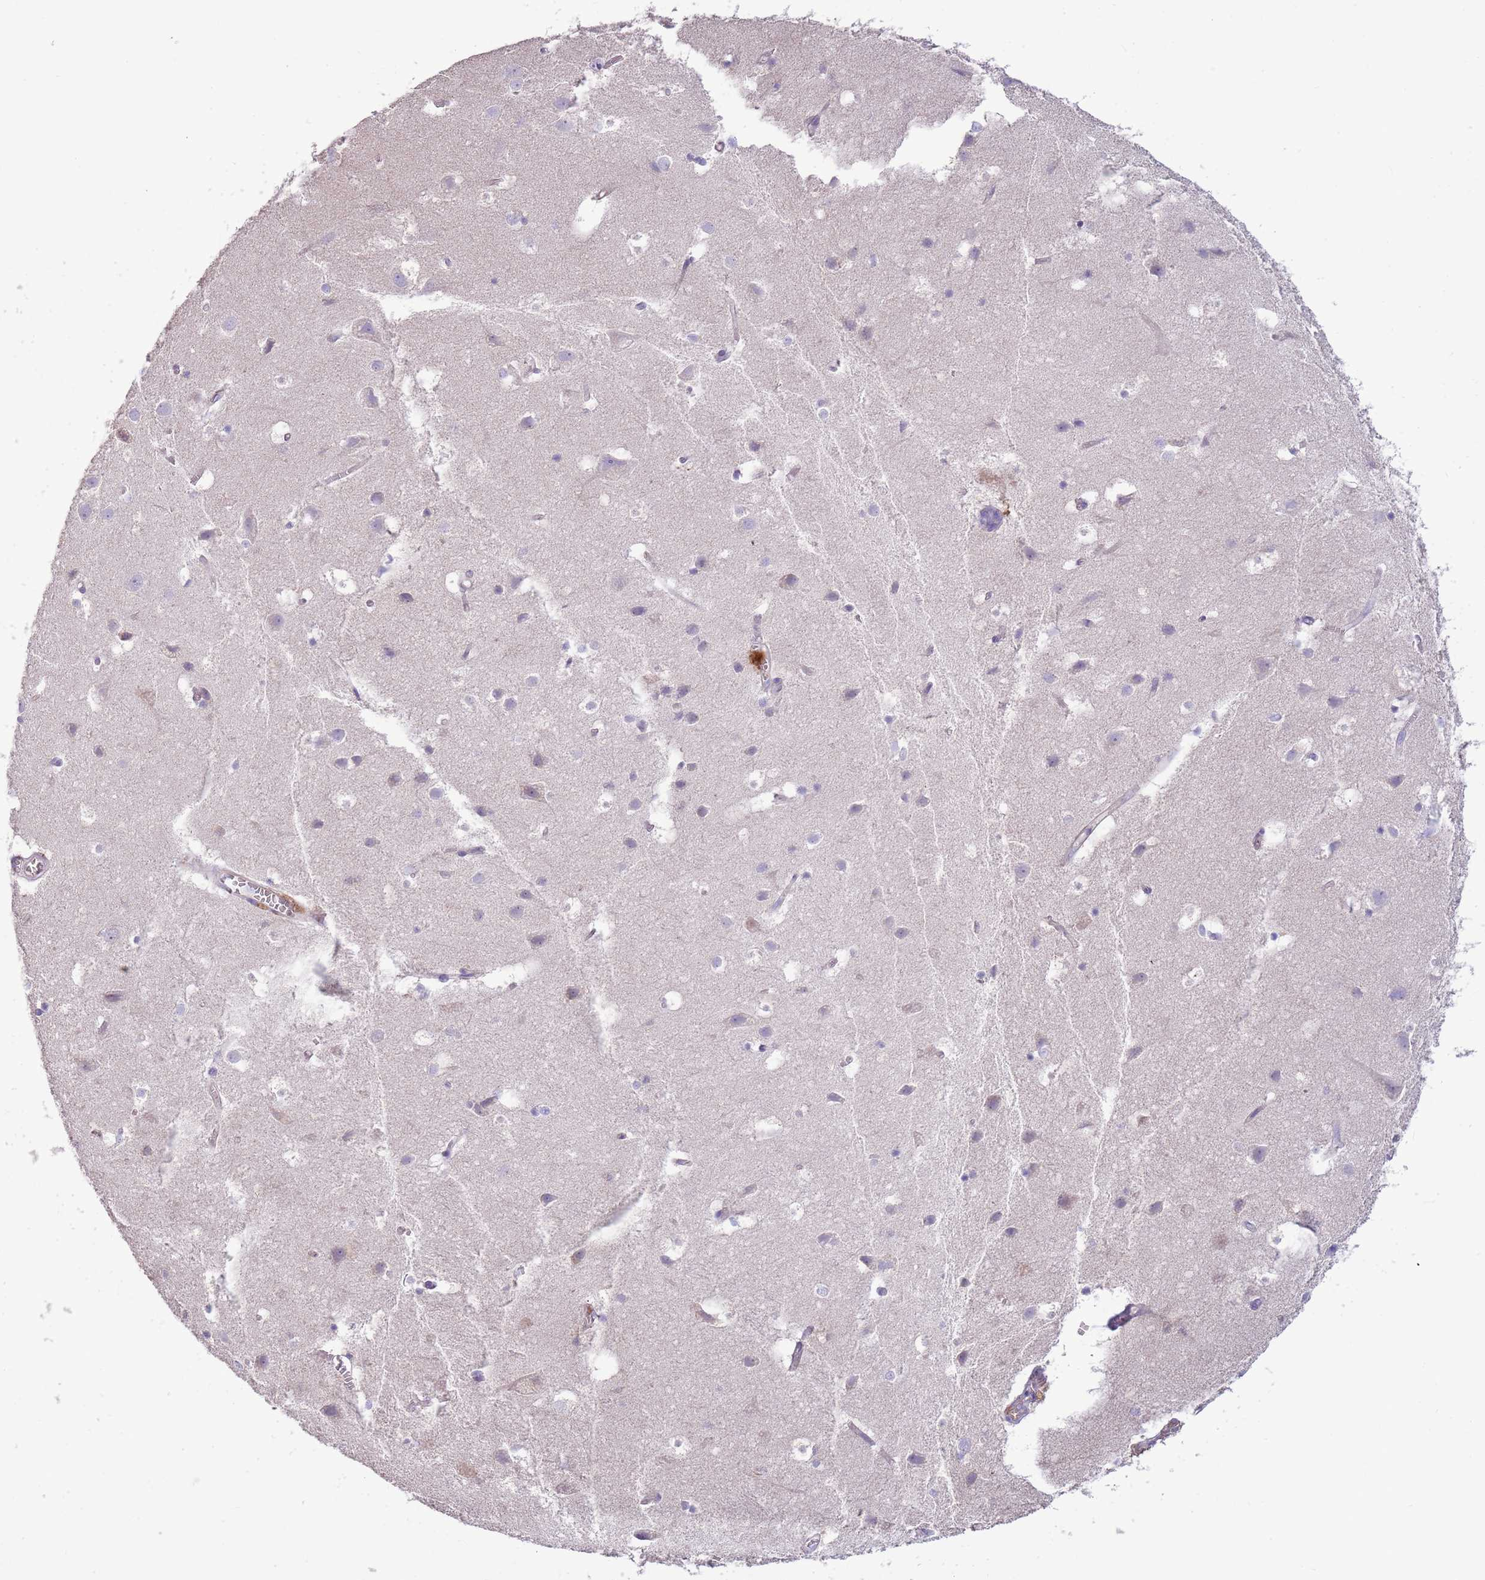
{"staining": {"intensity": "weak", "quantity": "<25%", "location": "cytoplasmic/membranous"}, "tissue": "cerebral cortex", "cell_type": "Endothelial cells", "image_type": "normal", "snomed": [{"axis": "morphology", "description": "Normal tissue, NOS"}, {"axis": "topography", "description": "Cerebral cortex"}], "caption": "This is a micrograph of IHC staining of normal cerebral cortex, which shows no positivity in endothelial cells.", "gene": "TRMO", "patient": {"sex": "male", "age": 54}}